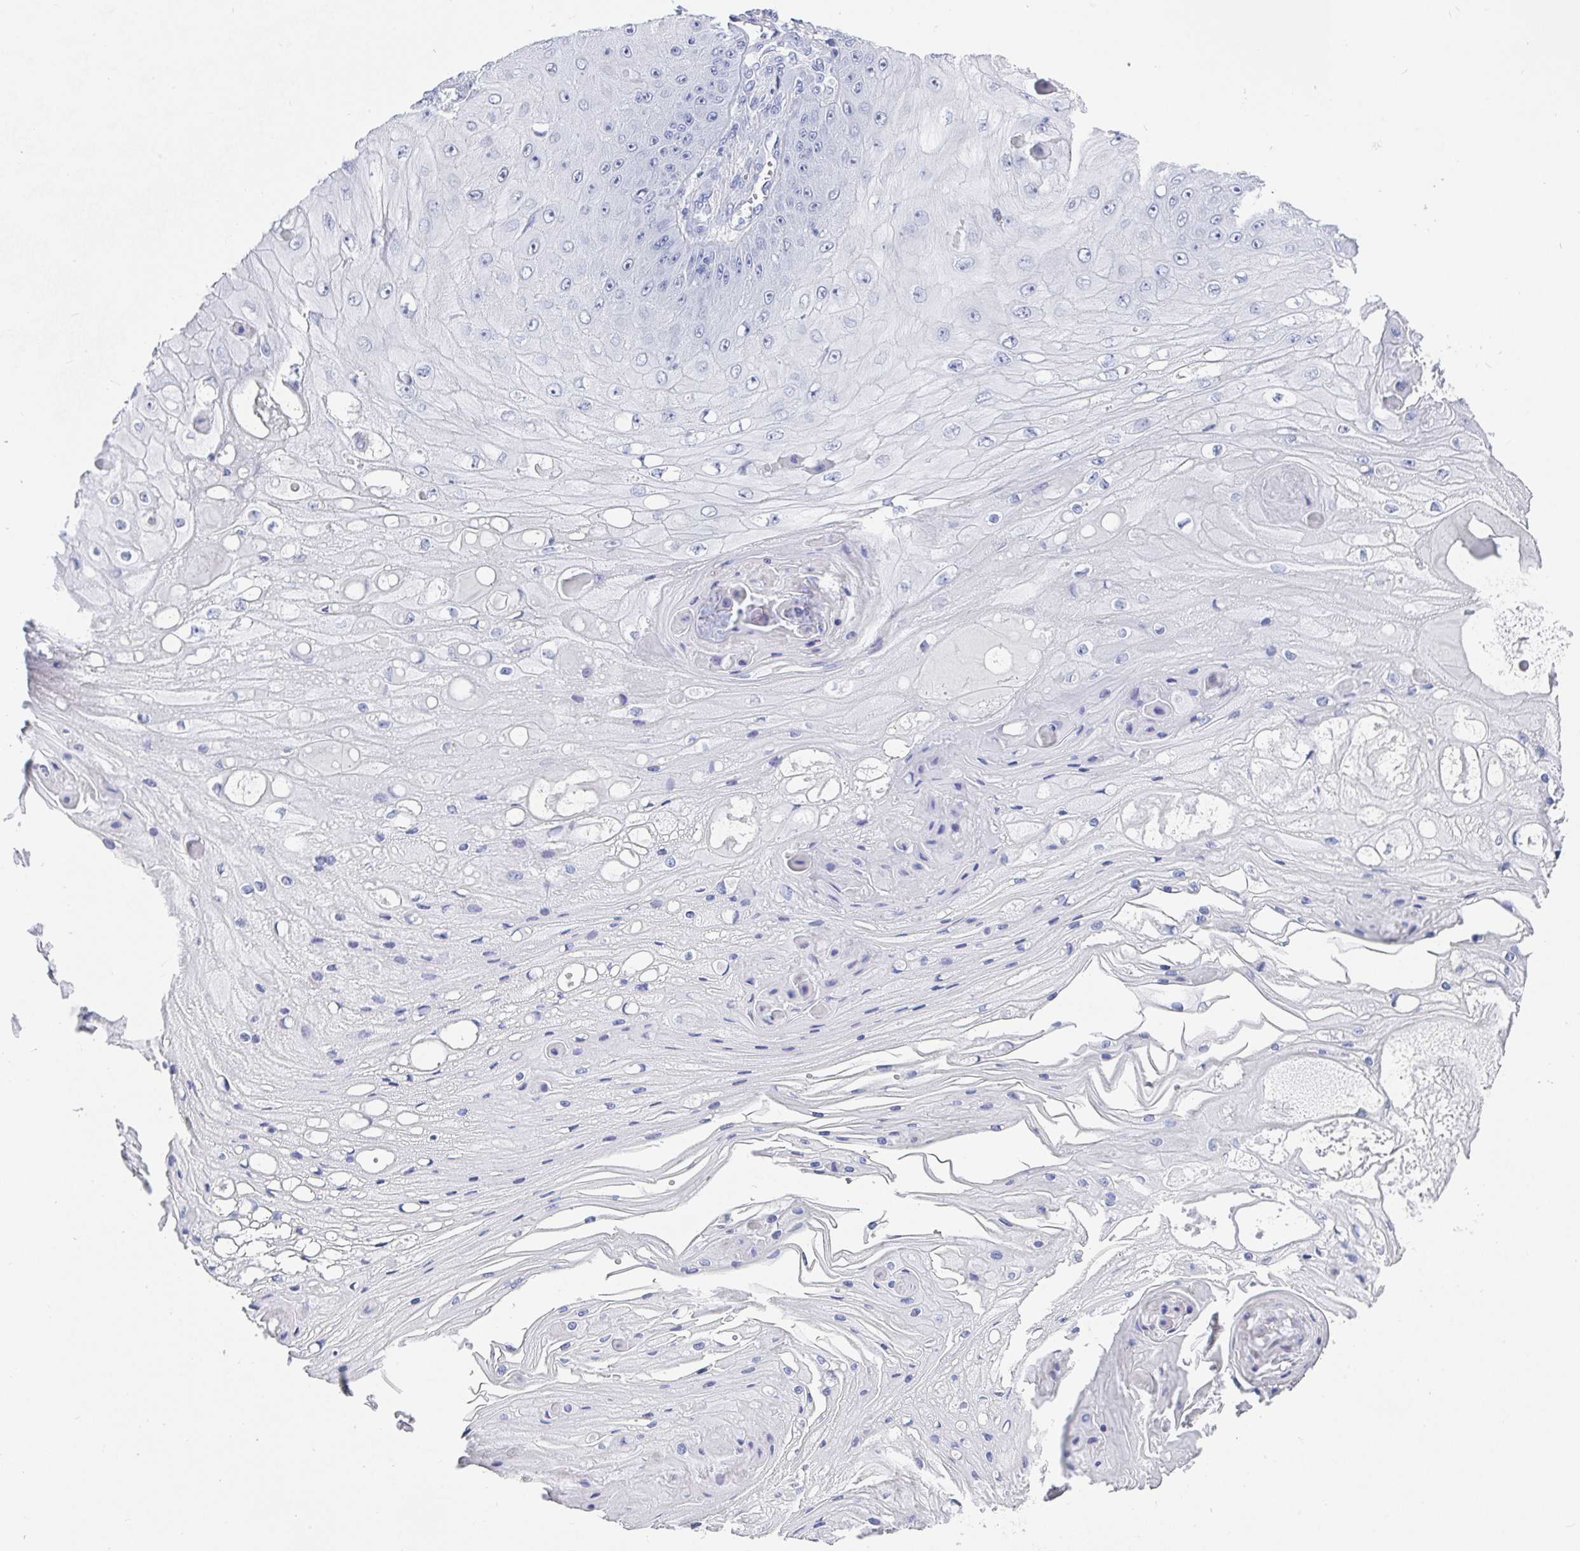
{"staining": {"intensity": "negative", "quantity": "none", "location": "none"}, "tissue": "skin cancer", "cell_type": "Tumor cells", "image_type": "cancer", "snomed": [{"axis": "morphology", "description": "Squamous cell carcinoma, NOS"}, {"axis": "topography", "description": "Skin"}], "caption": "Immunohistochemistry photomicrograph of neoplastic tissue: skin squamous cell carcinoma stained with DAB (3,3'-diaminobenzidine) displays no significant protein positivity in tumor cells.", "gene": "GRIA1", "patient": {"sex": "male", "age": 70}}